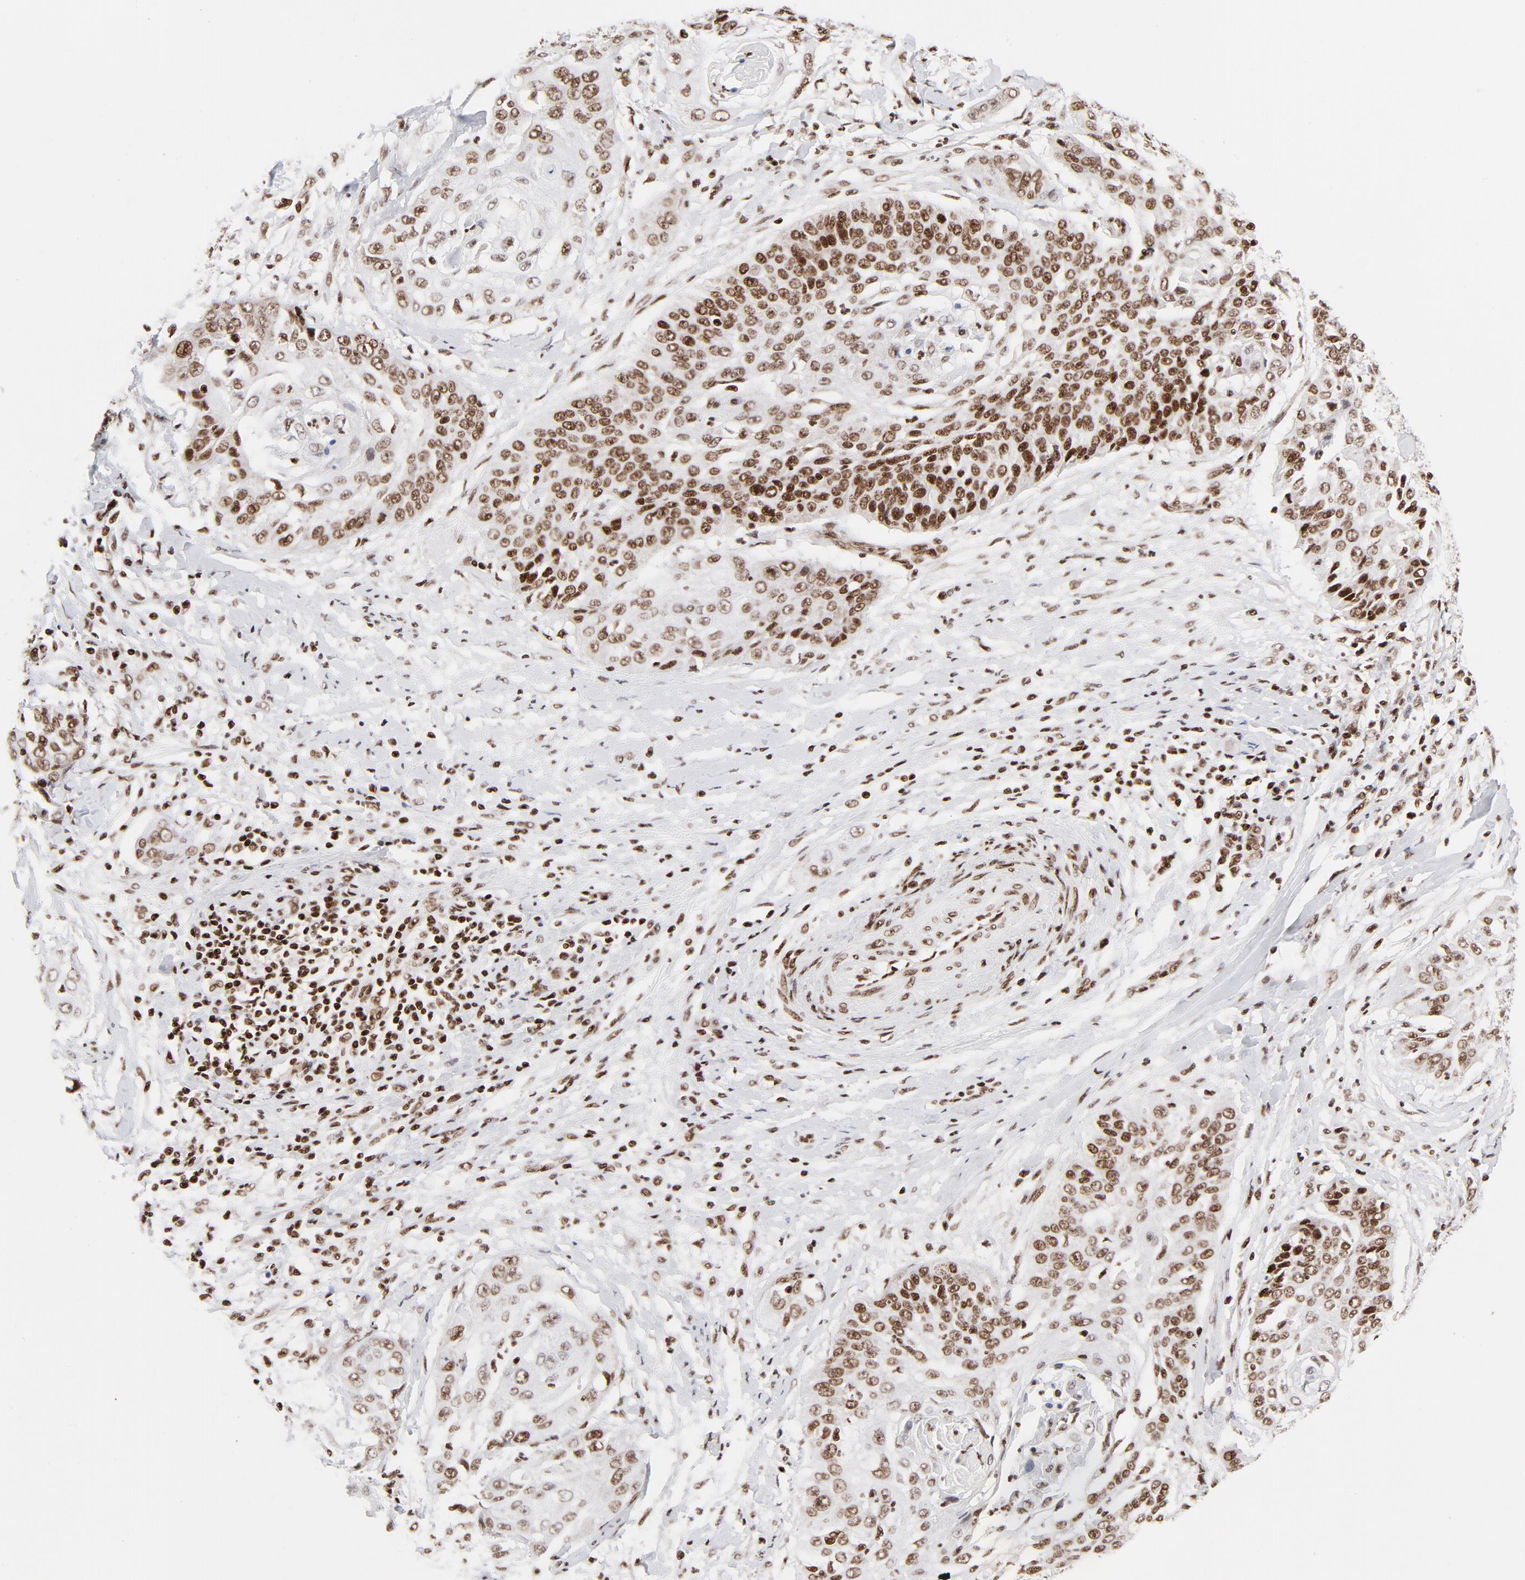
{"staining": {"intensity": "strong", "quantity": ">75%", "location": "nuclear"}, "tissue": "cervical cancer", "cell_type": "Tumor cells", "image_type": "cancer", "snomed": [{"axis": "morphology", "description": "Squamous cell carcinoma, NOS"}, {"axis": "topography", "description": "Cervix"}], "caption": "A brown stain labels strong nuclear expression of a protein in cervical cancer tumor cells. (DAB IHC, brown staining for protein, blue staining for nuclei).", "gene": "NFYB", "patient": {"sex": "female", "age": 64}}